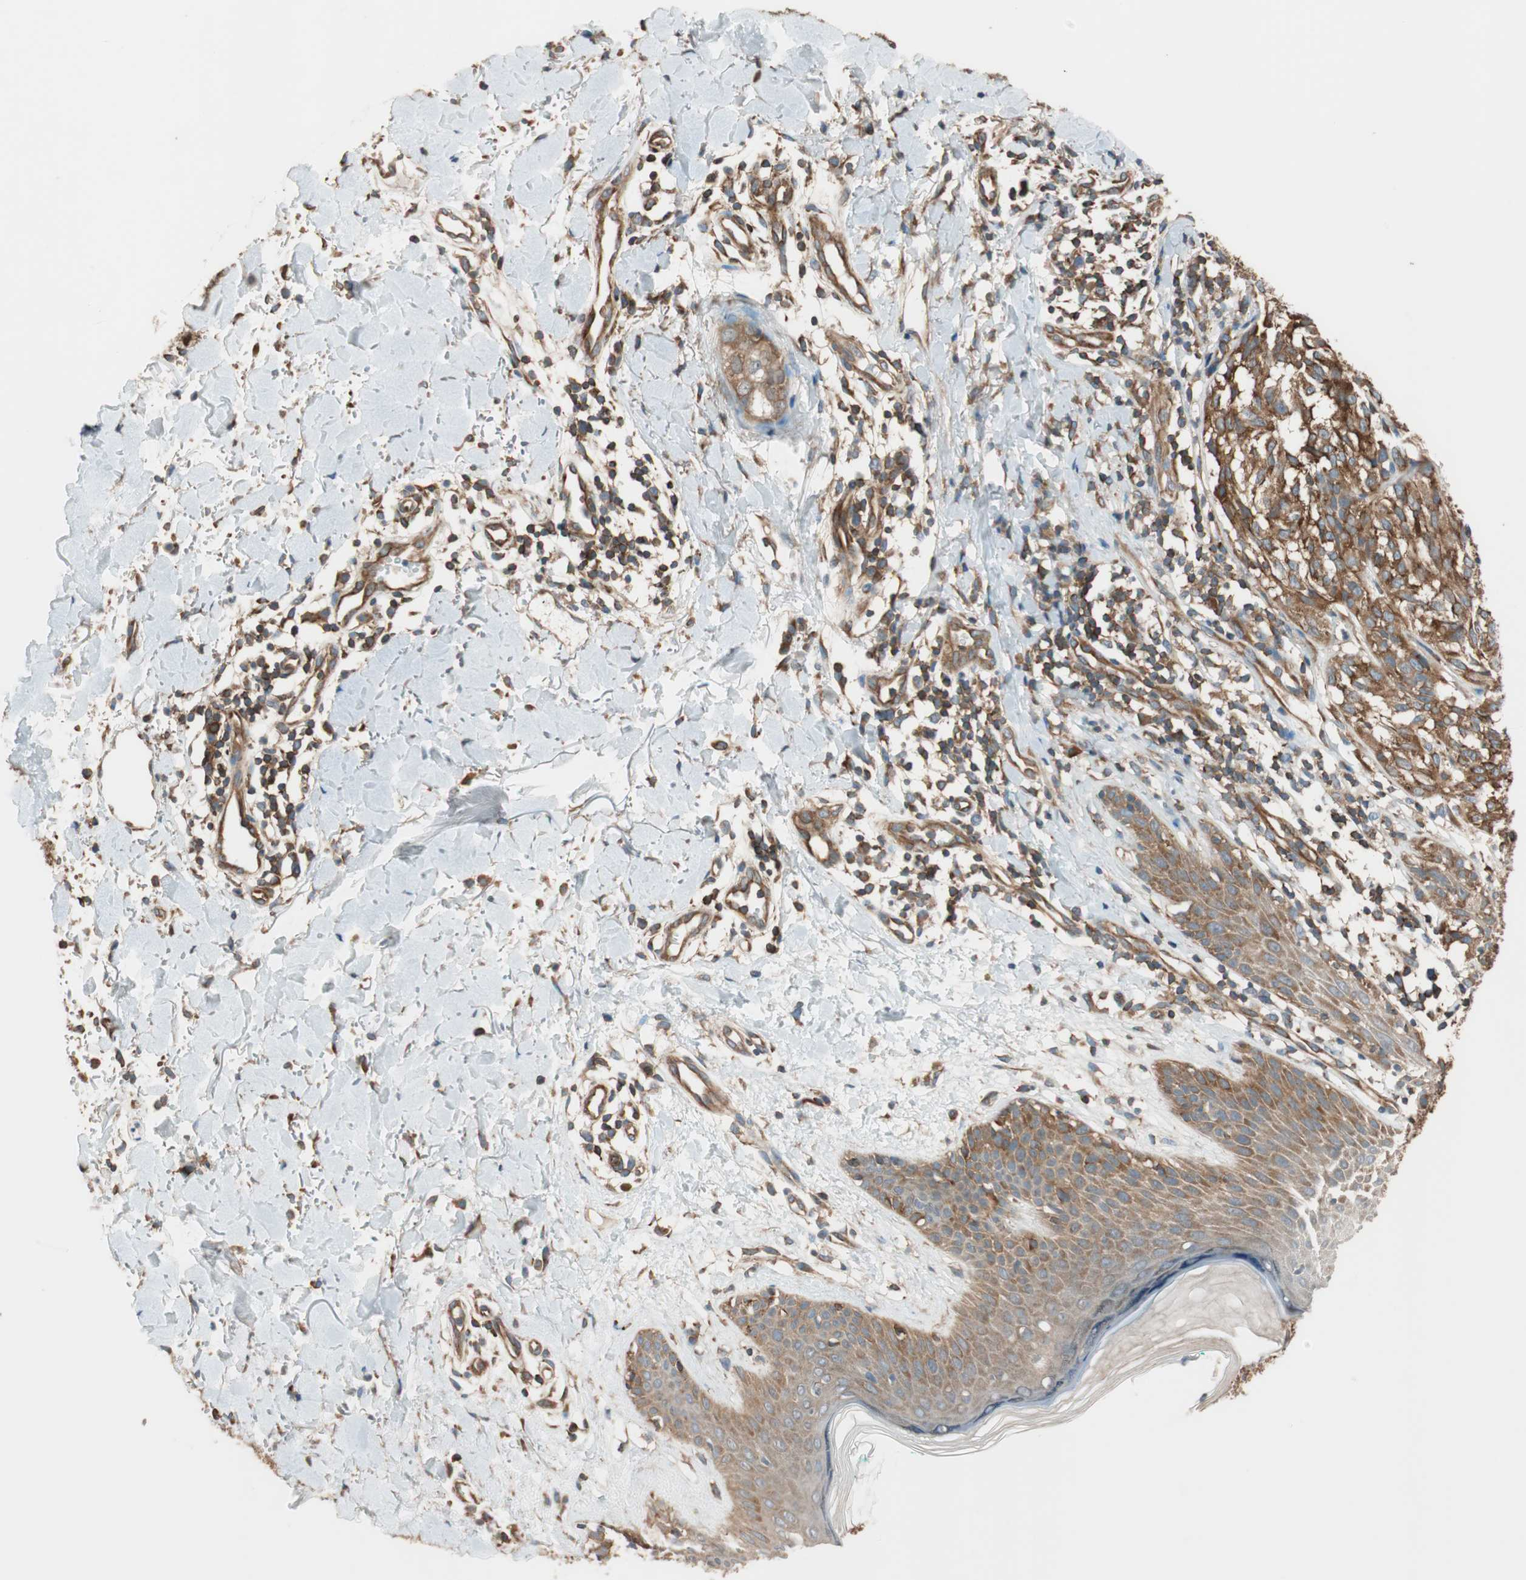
{"staining": {"intensity": "strong", "quantity": ">75%", "location": "cytoplasmic/membranous"}, "tissue": "melanoma", "cell_type": "Tumor cells", "image_type": "cancer", "snomed": [{"axis": "morphology", "description": "Malignant melanoma, NOS"}, {"axis": "topography", "description": "Skin"}], "caption": "Tumor cells show strong cytoplasmic/membranous positivity in about >75% of cells in malignant melanoma.", "gene": "WASL", "patient": {"sex": "female", "age": 46}}